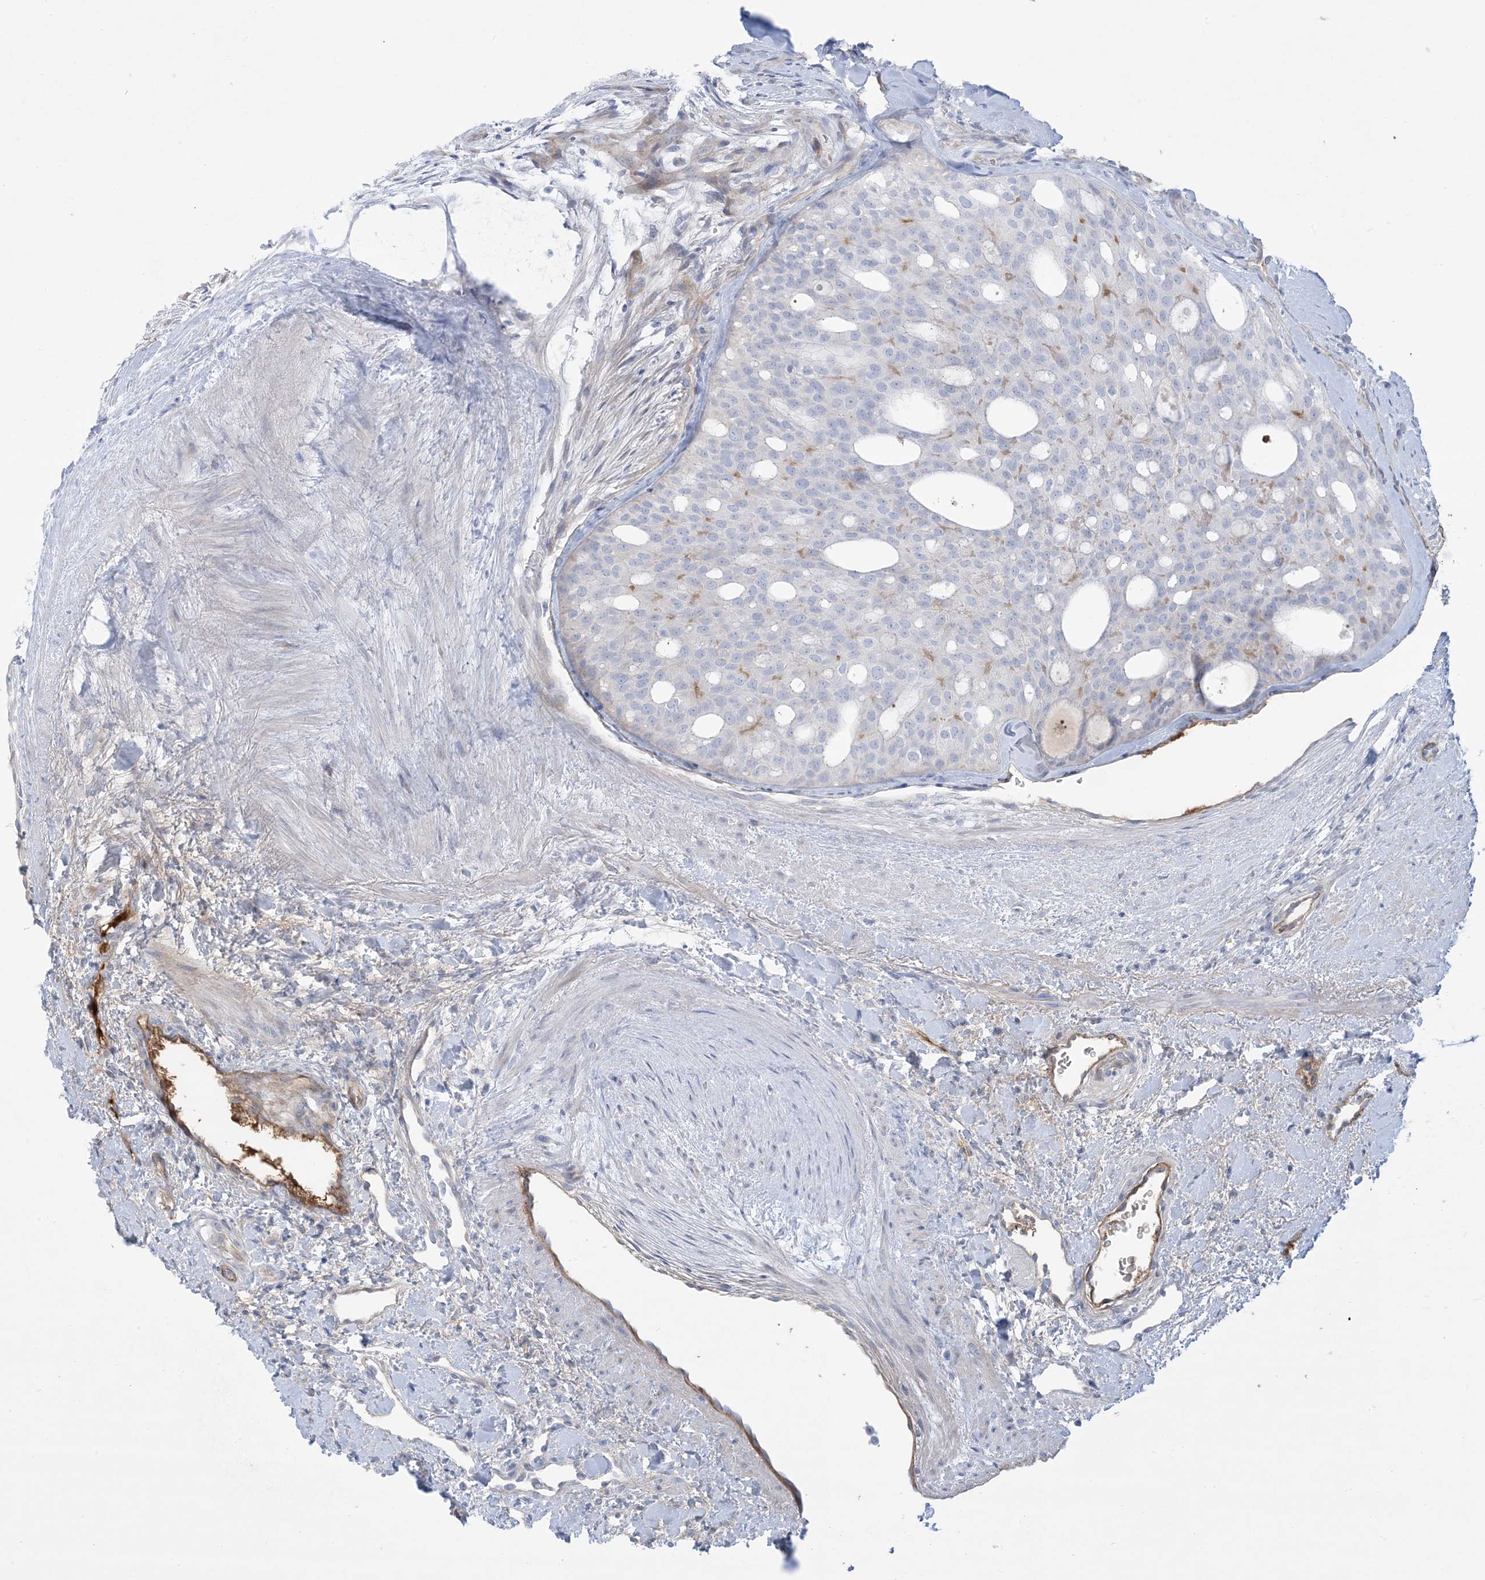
{"staining": {"intensity": "negative", "quantity": "none", "location": "none"}, "tissue": "thyroid cancer", "cell_type": "Tumor cells", "image_type": "cancer", "snomed": [{"axis": "morphology", "description": "Follicular adenoma carcinoma, NOS"}, {"axis": "topography", "description": "Thyroid gland"}], "caption": "An immunohistochemistry micrograph of thyroid cancer (follicular adenoma carcinoma) is shown. There is no staining in tumor cells of thyroid cancer (follicular adenoma carcinoma). Brightfield microscopy of immunohistochemistry (IHC) stained with DAB (brown) and hematoxylin (blue), captured at high magnification.", "gene": "ATP11C", "patient": {"sex": "male", "age": 75}}